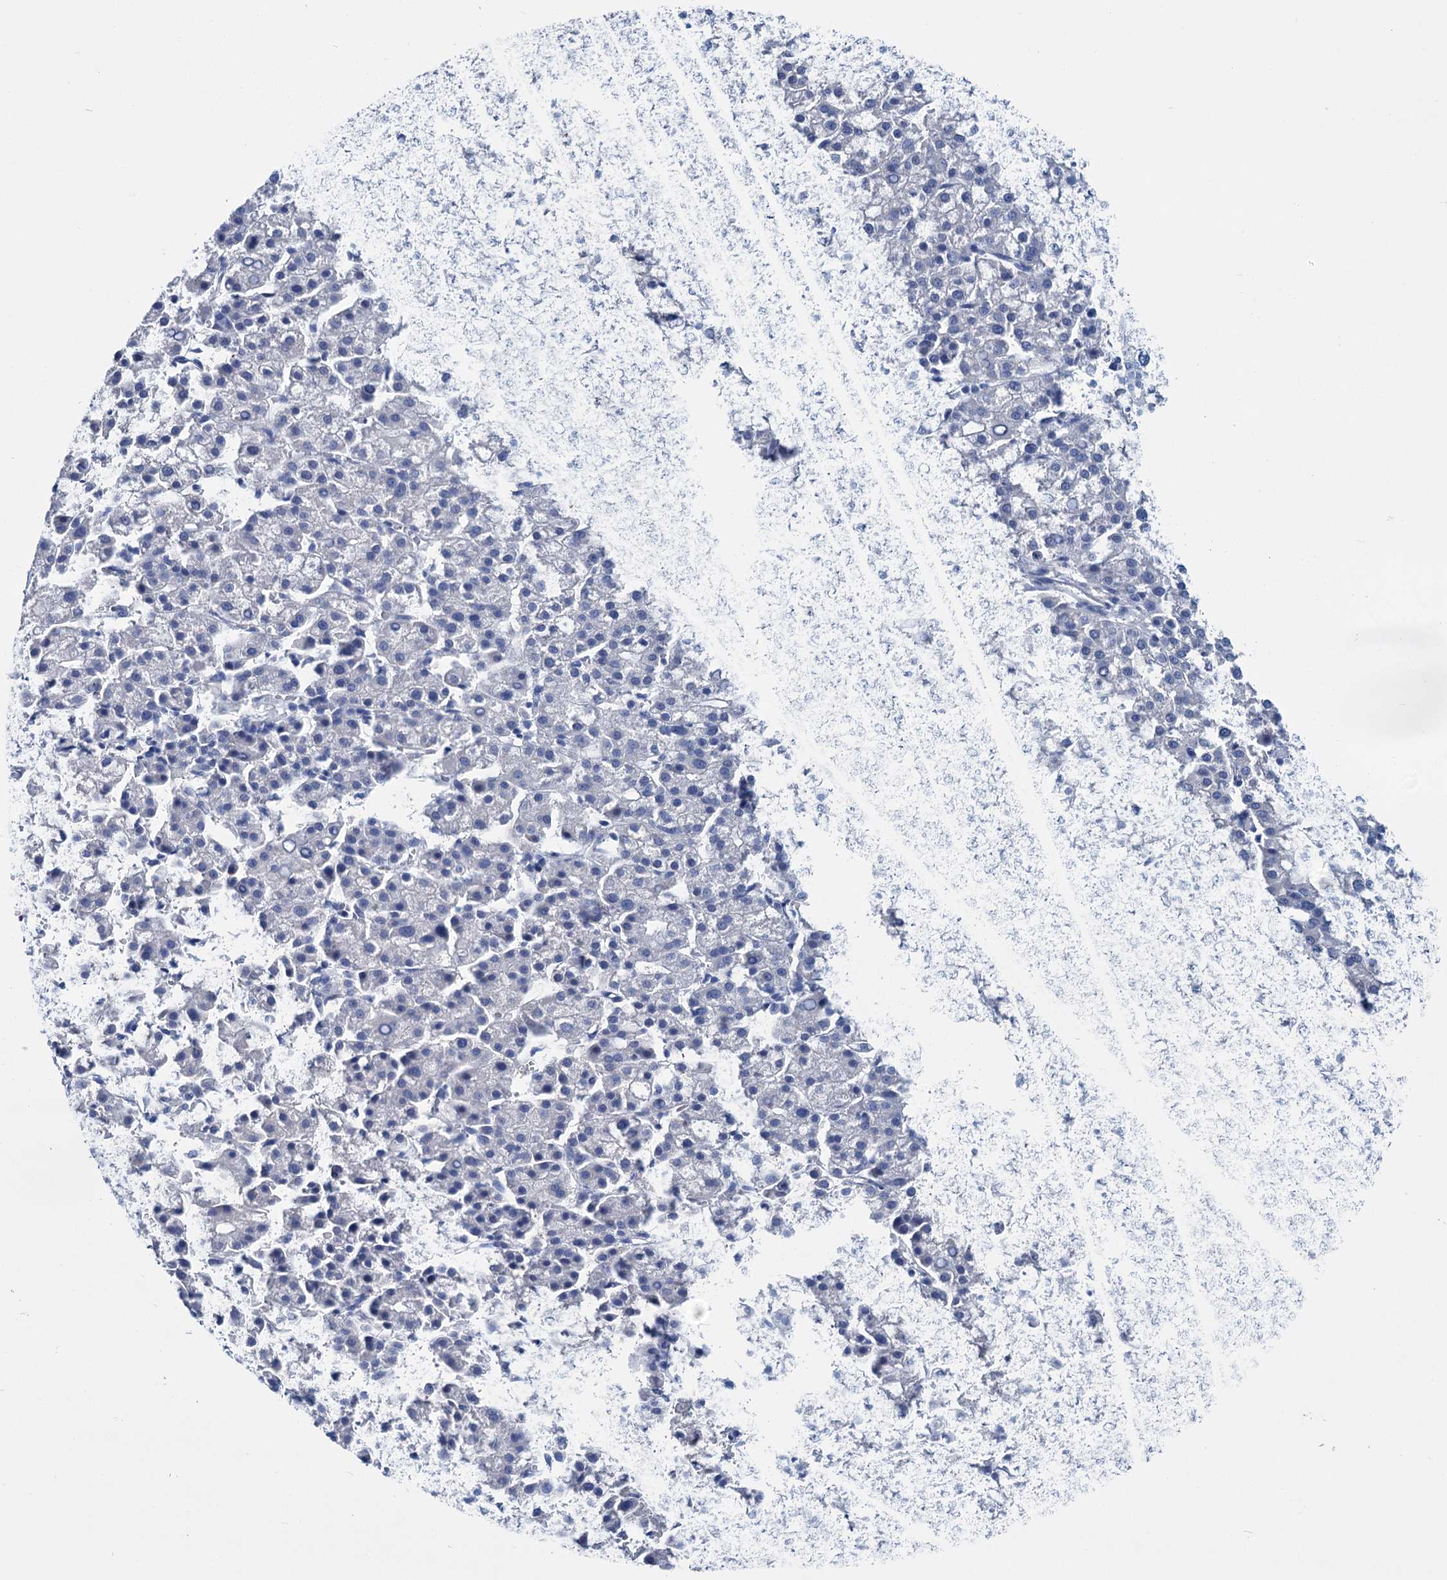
{"staining": {"intensity": "negative", "quantity": "none", "location": "none"}, "tissue": "liver cancer", "cell_type": "Tumor cells", "image_type": "cancer", "snomed": [{"axis": "morphology", "description": "Carcinoma, Hepatocellular, NOS"}, {"axis": "topography", "description": "Liver"}], "caption": "There is no significant staining in tumor cells of hepatocellular carcinoma (liver).", "gene": "MYOZ3", "patient": {"sex": "female", "age": 58}}